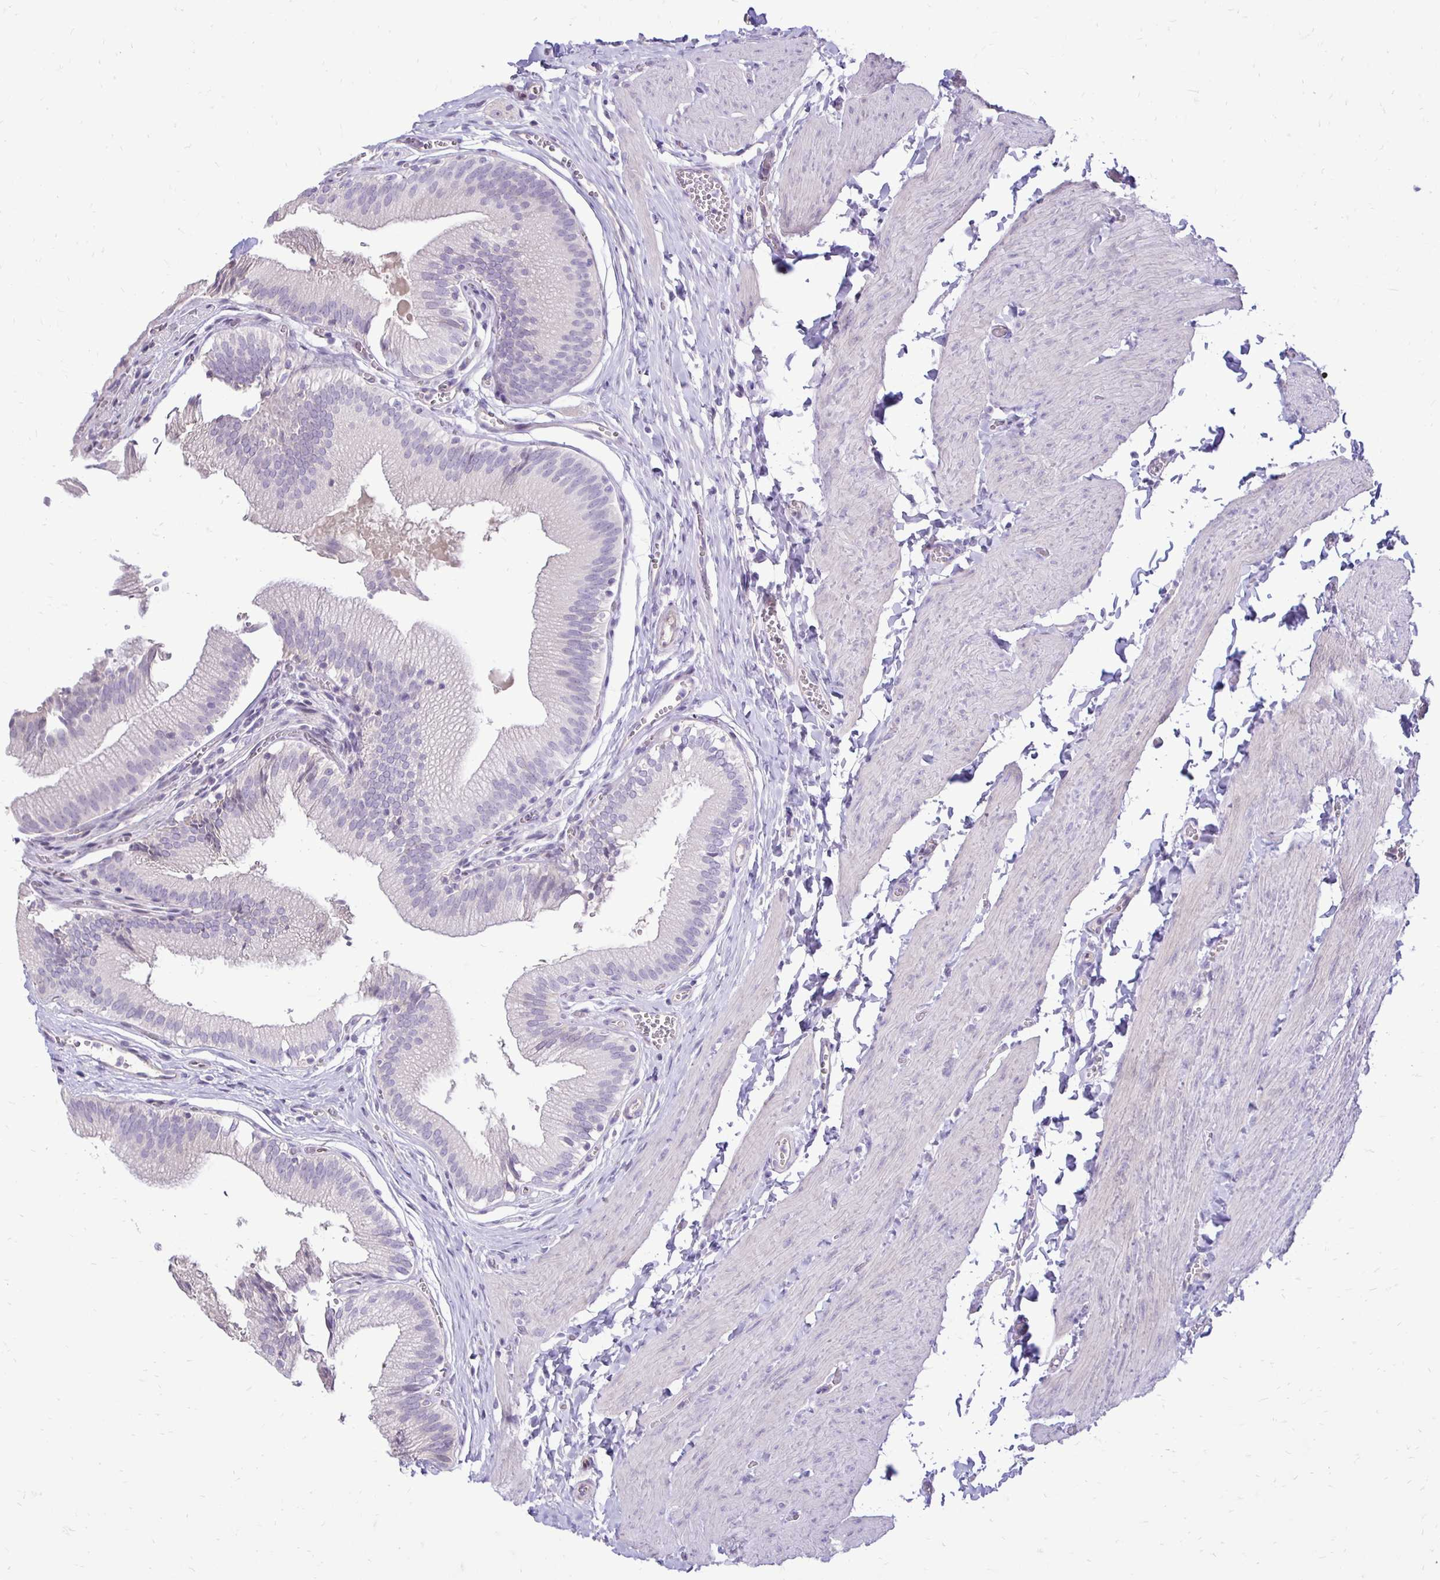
{"staining": {"intensity": "negative", "quantity": "none", "location": "none"}, "tissue": "gallbladder", "cell_type": "Glandular cells", "image_type": "normal", "snomed": [{"axis": "morphology", "description": "Normal tissue, NOS"}, {"axis": "topography", "description": "Gallbladder"}, {"axis": "topography", "description": "Peripheral nerve tissue"}], "caption": "The histopathology image displays no staining of glandular cells in unremarkable gallbladder.", "gene": "GAS2", "patient": {"sex": "male", "age": 17}}